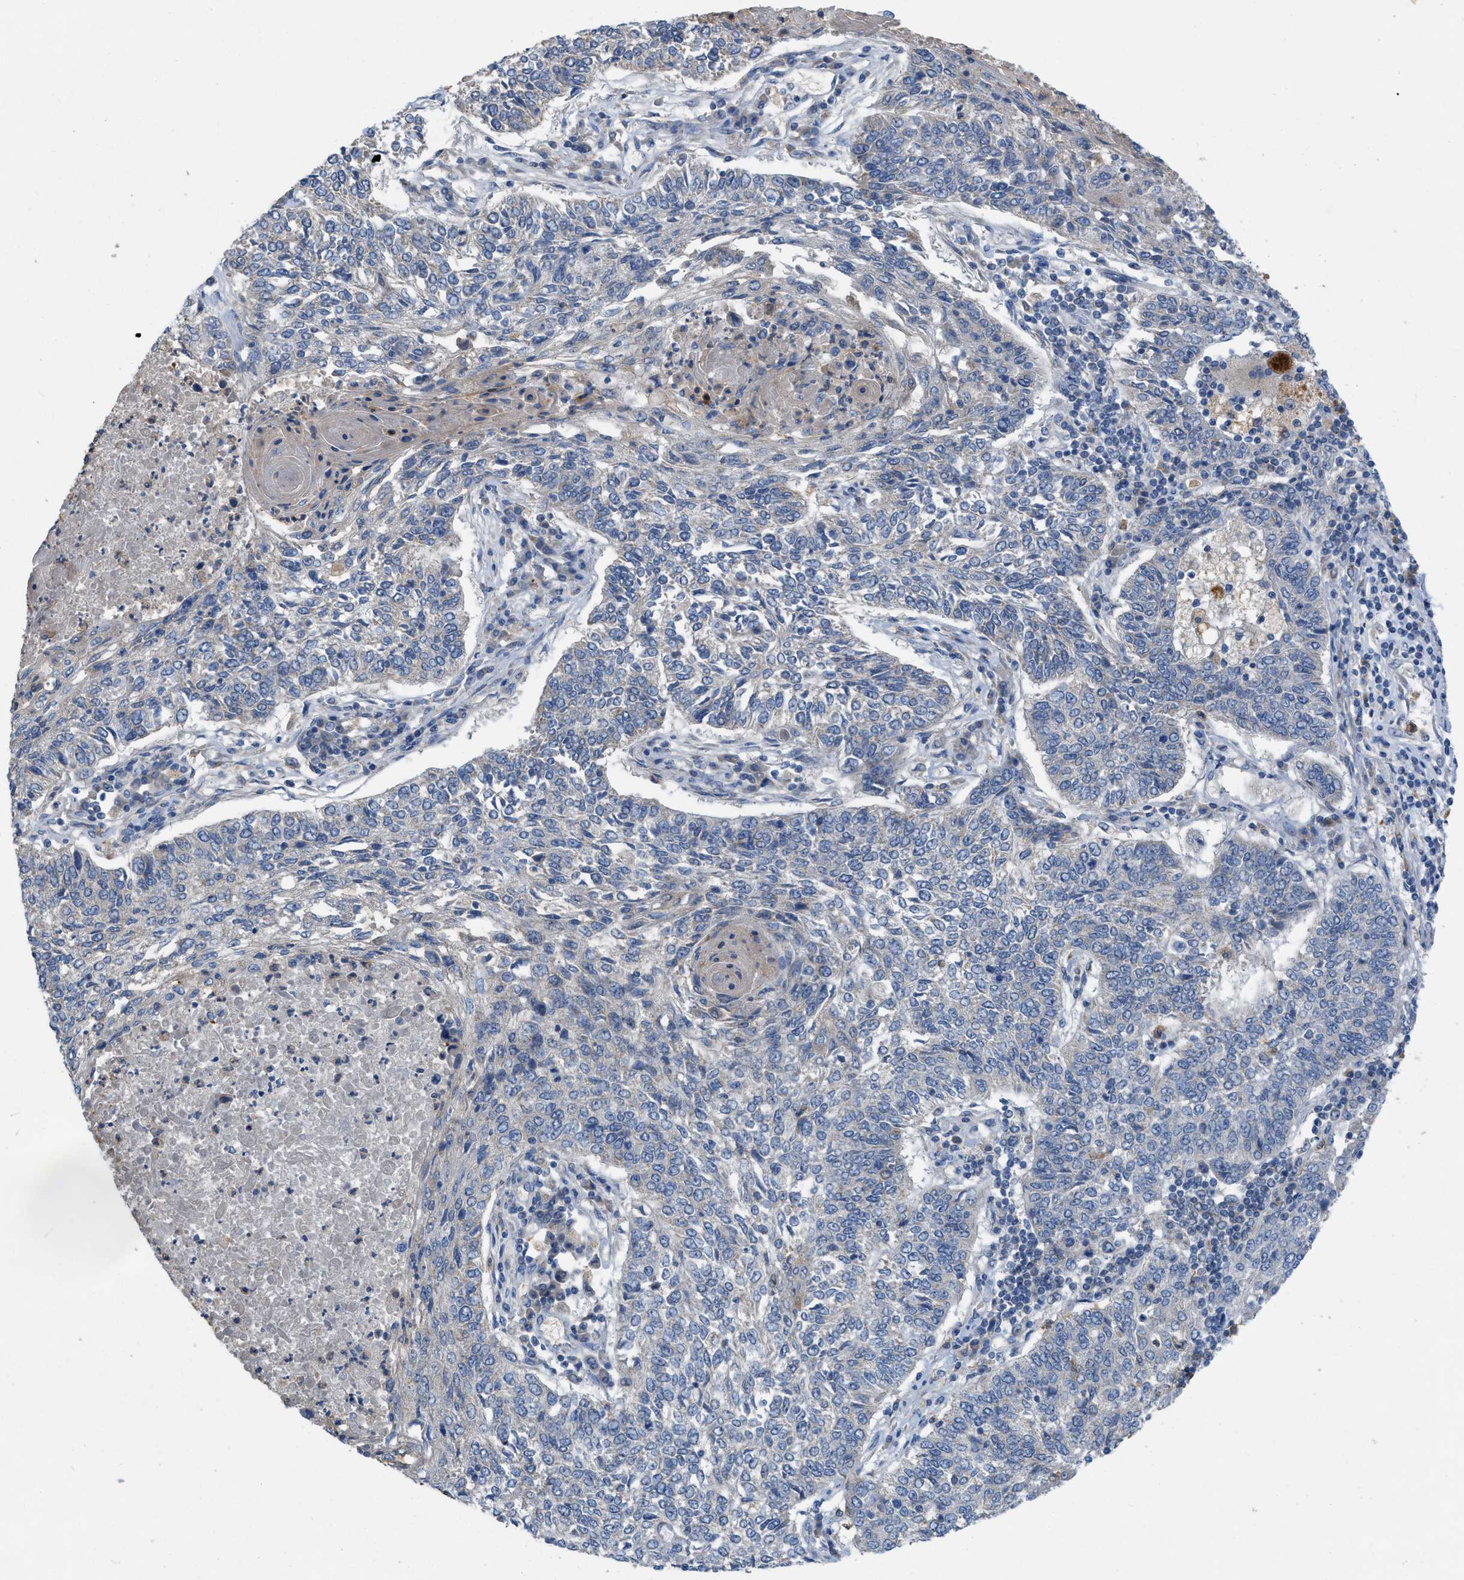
{"staining": {"intensity": "negative", "quantity": "none", "location": "none"}, "tissue": "lung cancer", "cell_type": "Tumor cells", "image_type": "cancer", "snomed": [{"axis": "morphology", "description": "Normal tissue, NOS"}, {"axis": "morphology", "description": "Squamous cell carcinoma, NOS"}, {"axis": "topography", "description": "Cartilage tissue"}, {"axis": "topography", "description": "Bronchus"}, {"axis": "topography", "description": "Lung"}], "caption": "DAB (3,3'-diaminobenzidine) immunohistochemical staining of lung squamous cell carcinoma displays no significant positivity in tumor cells.", "gene": "PLPPR5", "patient": {"sex": "female", "age": 49}}